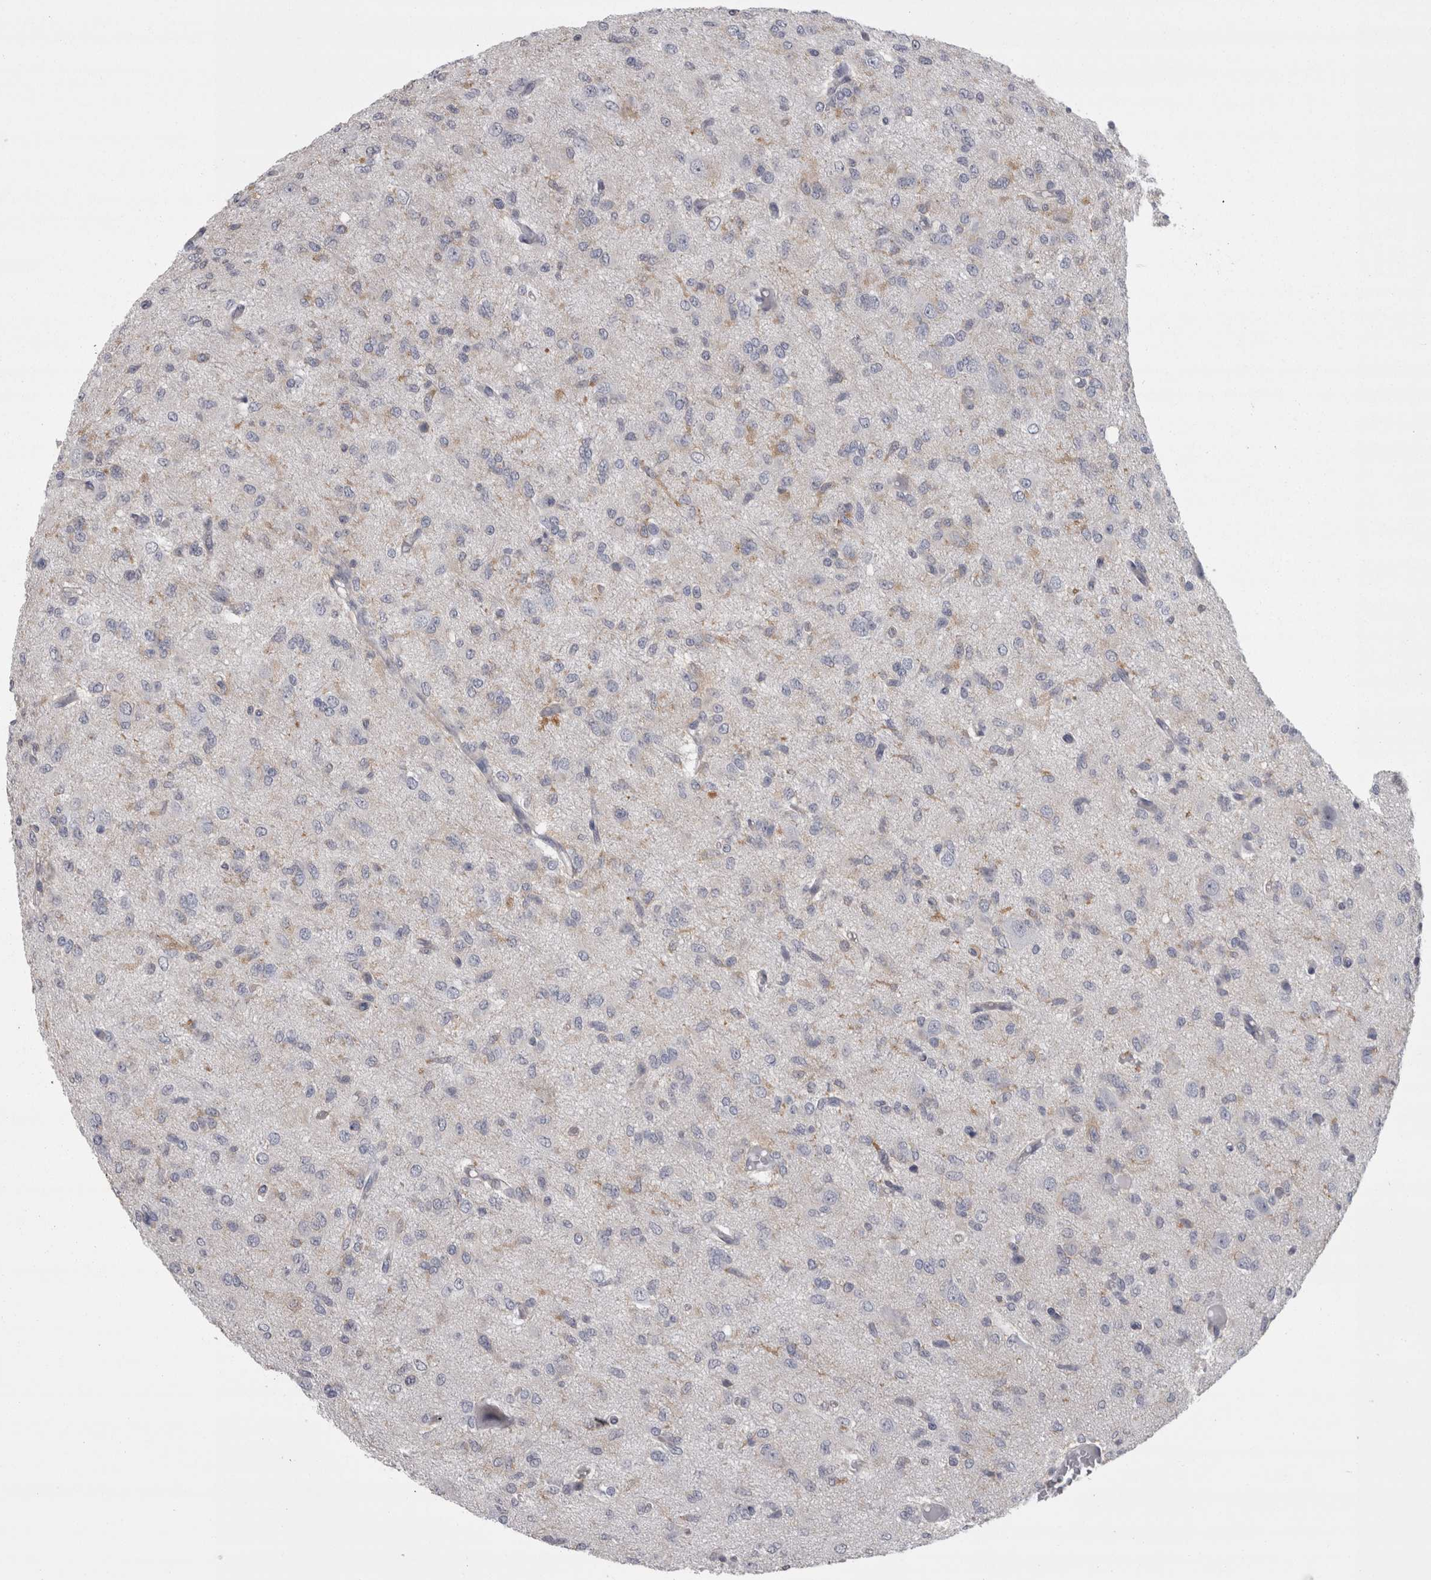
{"staining": {"intensity": "weak", "quantity": "<25%", "location": "cytoplasmic/membranous"}, "tissue": "glioma", "cell_type": "Tumor cells", "image_type": "cancer", "snomed": [{"axis": "morphology", "description": "Glioma, malignant, High grade"}, {"axis": "topography", "description": "Brain"}], "caption": "High magnification brightfield microscopy of glioma stained with DAB (brown) and counterstained with hematoxylin (blue): tumor cells show no significant expression. Brightfield microscopy of immunohistochemistry (IHC) stained with DAB (brown) and hematoxylin (blue), captured at high magnification.", "gene": "LYZL6", "patient": {"sex": "female", "age": 59}}